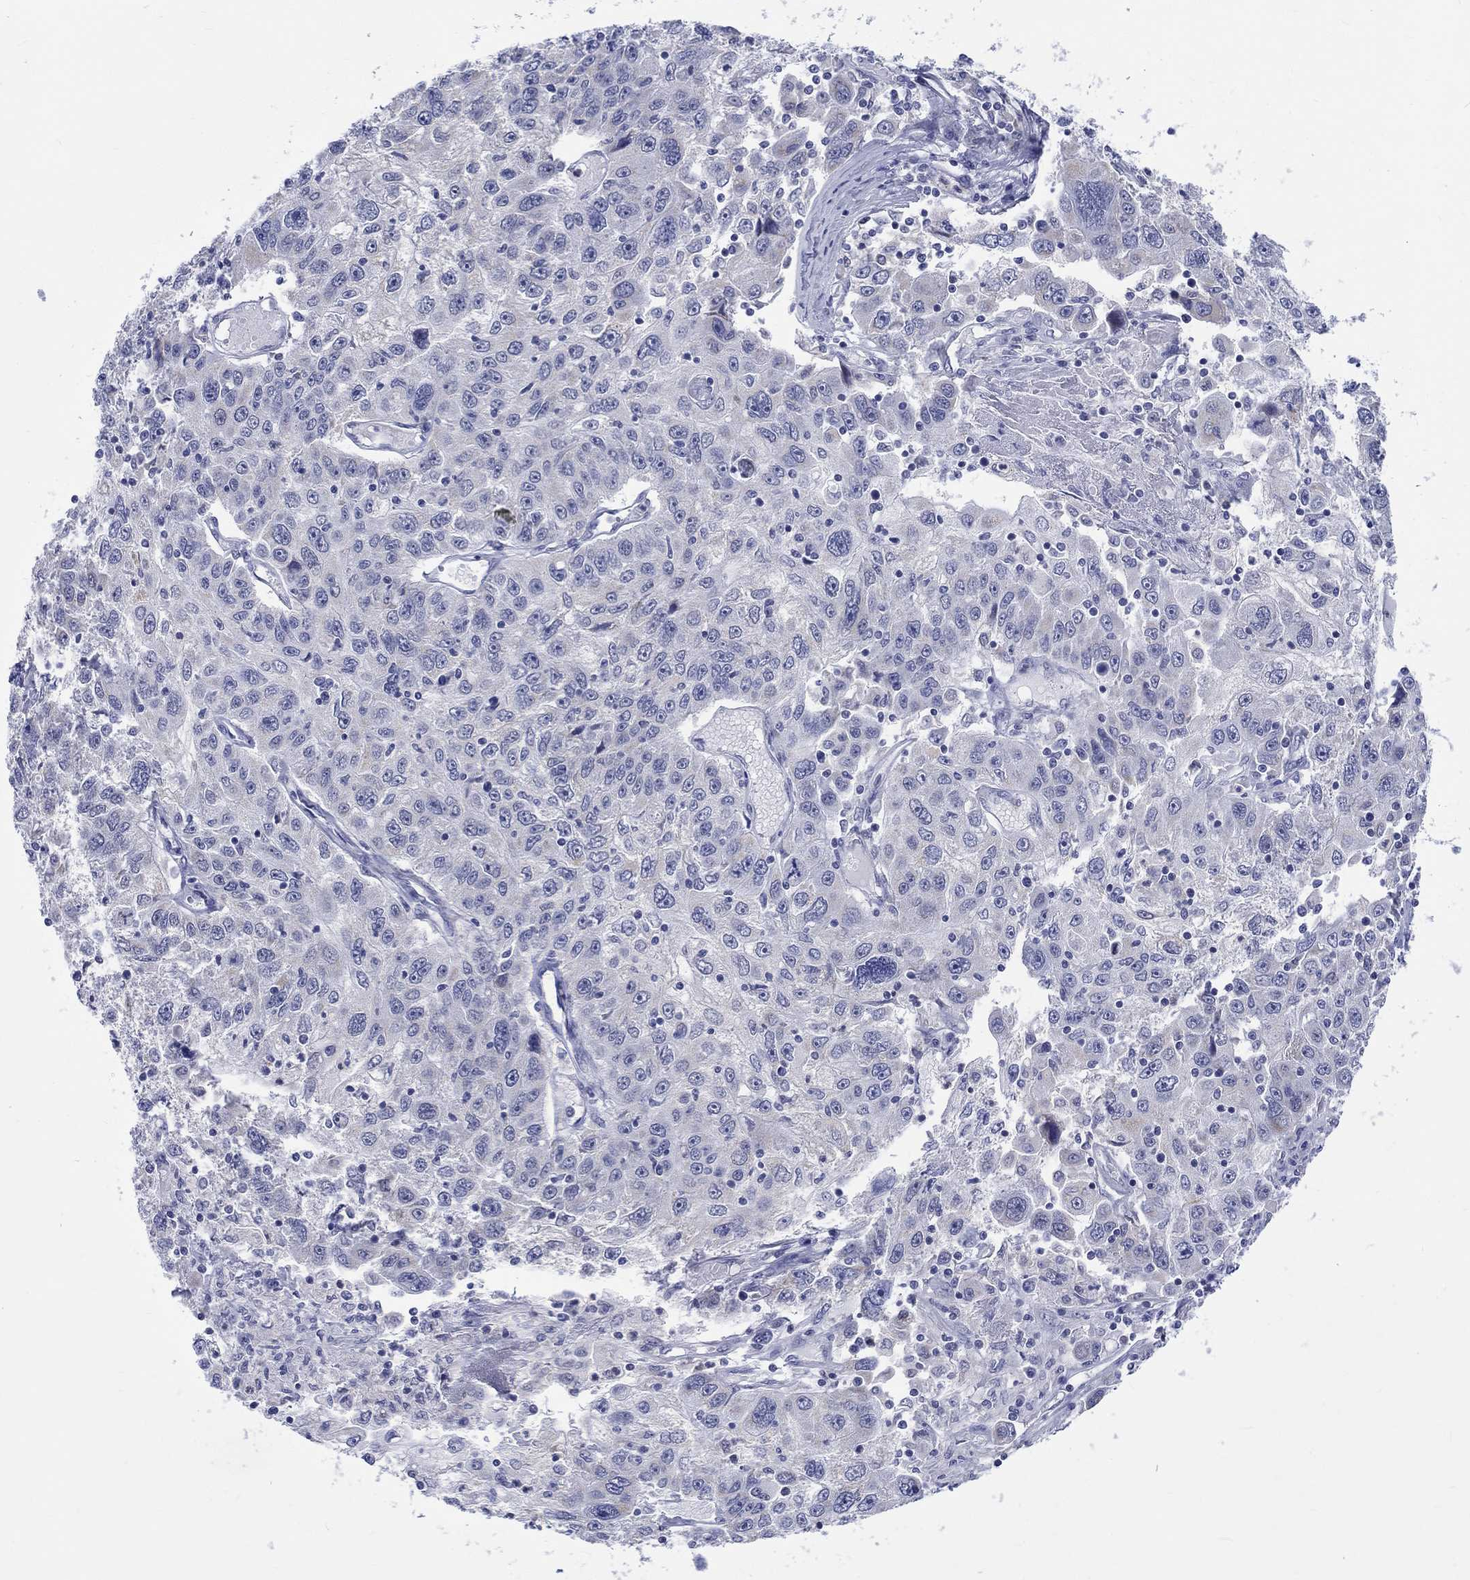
{"staining": {"intensity": "negative", "quantity": "none", "location": "none"}, "tissue": "stomach cancer", "cell_type": "Tumor cells", "image_type": "cancer", "snomed": [{"axis": "morphology", "description": "Adenocarcinoma, NOS"}, {"axis": "topography", "description": "Stomach"}], "caption": "Immunohistochemical staining of stomach cancer reveals no significant expression in tumor cells. (DAB immunohistochemistry (IHC) with hematoxylin counter stain).", "gene": "ST6GALNAC1", "patient": {"sex": "male", "age": 56}}